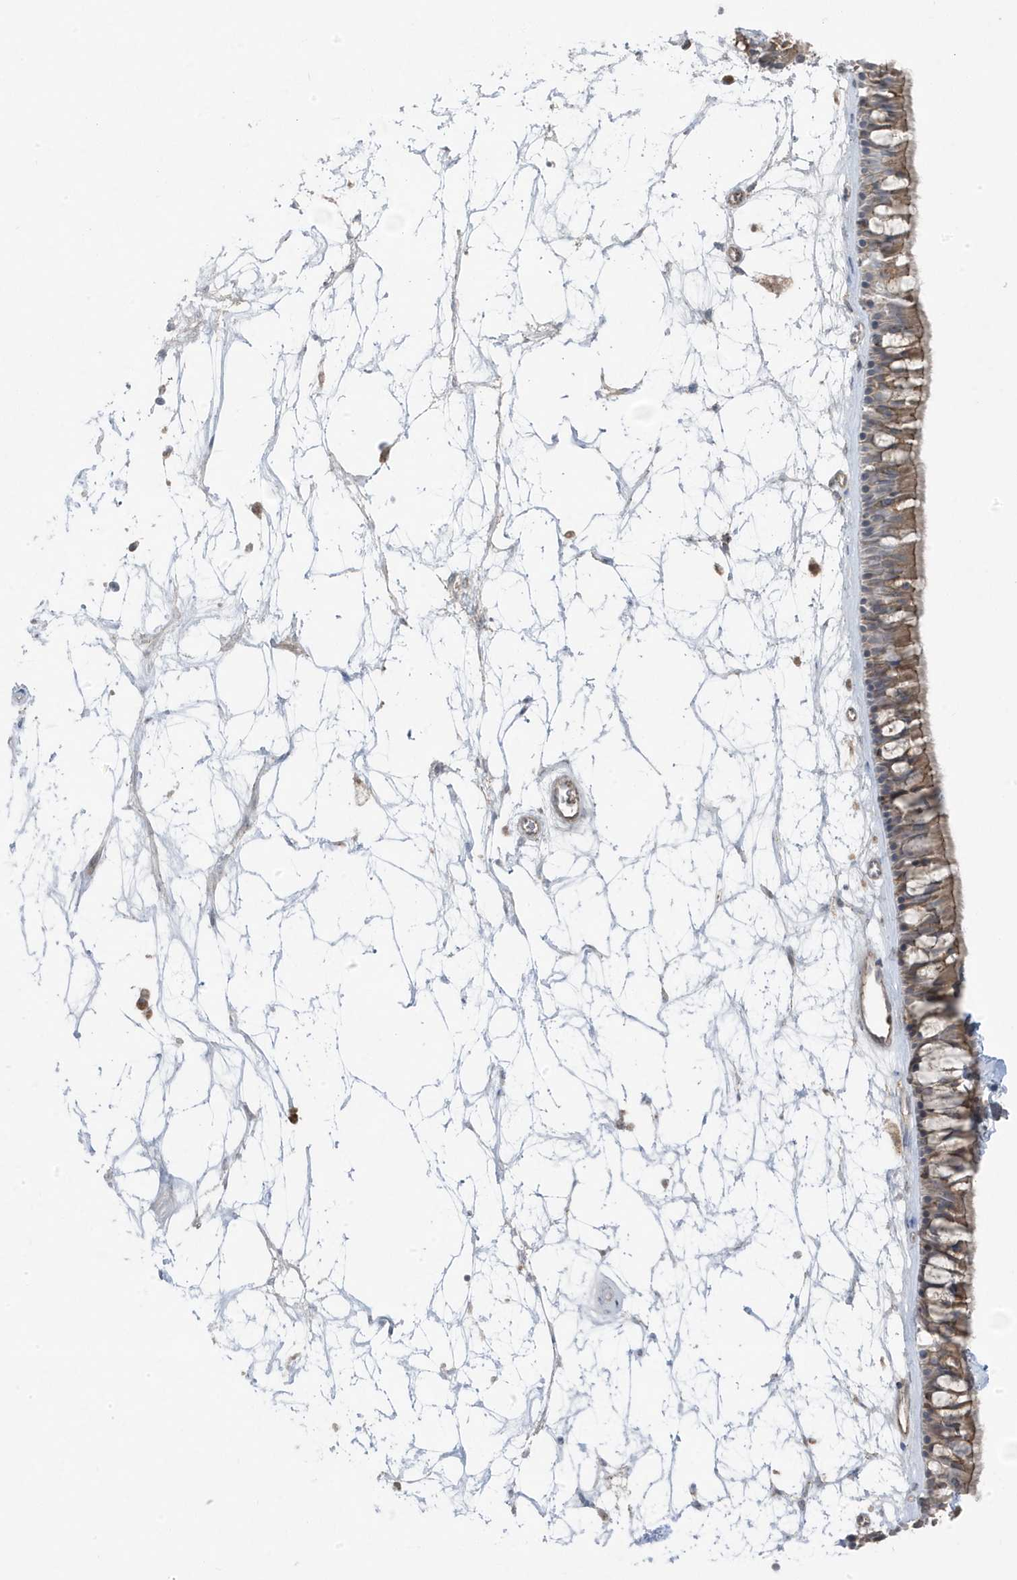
{"staining": {"intensity": "weak", "quantity": "25%-75%", "location": "cytoplasmic/membranous"}, "tissue": "nasopharynx", "cell_type": "Respiratory epithelial cells", "image_type": "normal", "snomed": [{"axis": "morphology", "description": "Normal tissue, NOS"}, {"axis": "topography", "description": "Nasopharynx"}], "caption": "Weak cytoplasmic/membranous protein positivity is present in about 25%-75% of respiratory epithelial cells in nasopharynx. (DAB (3,3'-diaminobenzidine) = brown stain, brightfield microscopy at high magnification).", "gene": "ZNF654", "patient": {"sex": "male", "age": 64}}